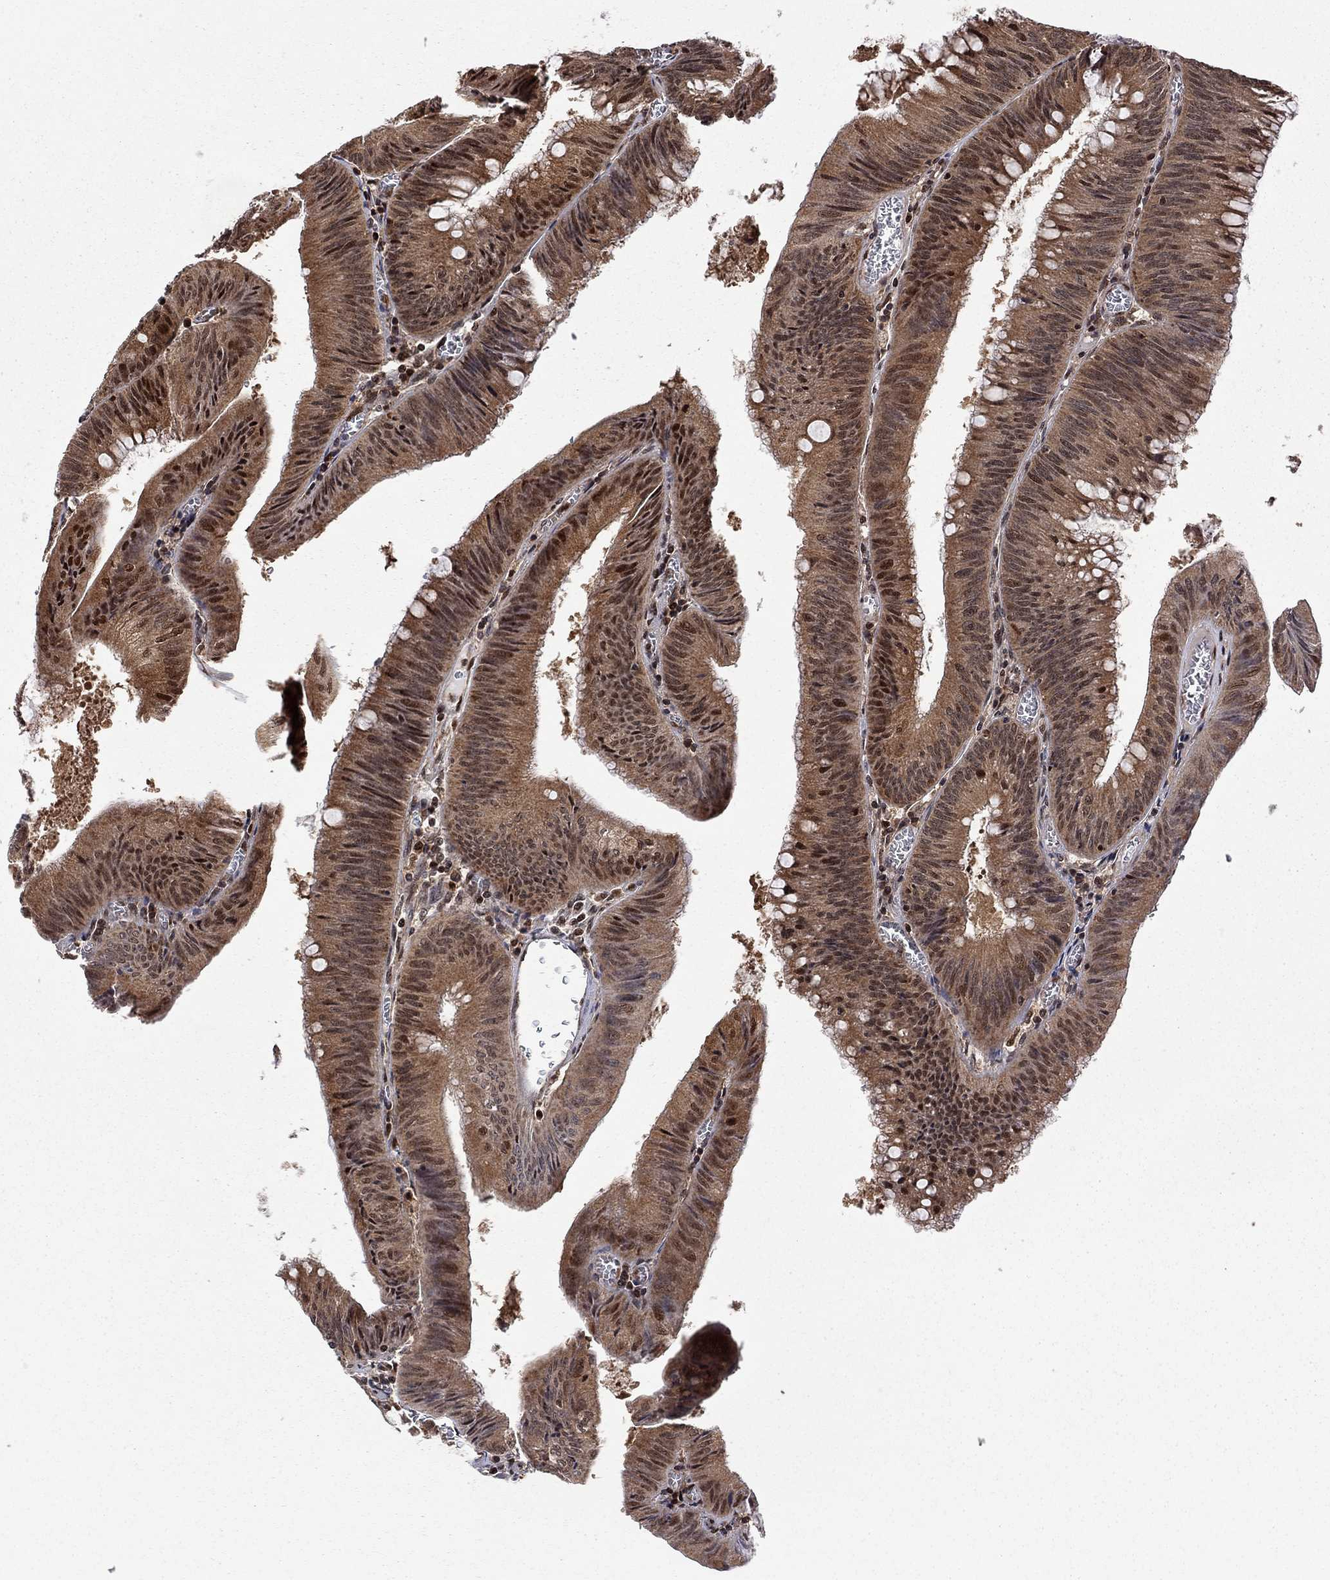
{"staining": {"intensity": "moderate", "quantity": "25%-75%", "location": "cytoplasmic/membranous,nuclear"}, "tissue": "colorectal cancer", "cell_type": "Tumor cells", "image_type": "cancer", "snomed": [{"axis": "morphology", "description": "Adenocarcinoma, NOS"}, {"axis": "topography", "description": "Rectum"}], "caption": "Brown immunohistochemical staining in human adenocarcinoma (colorectal) displays moderate cytoplasmic/membranous and nuclear expression in about 25%-75% of tumor cells.", "gene": "ELOB", "patient": {"sex": "female", "age": 72}}